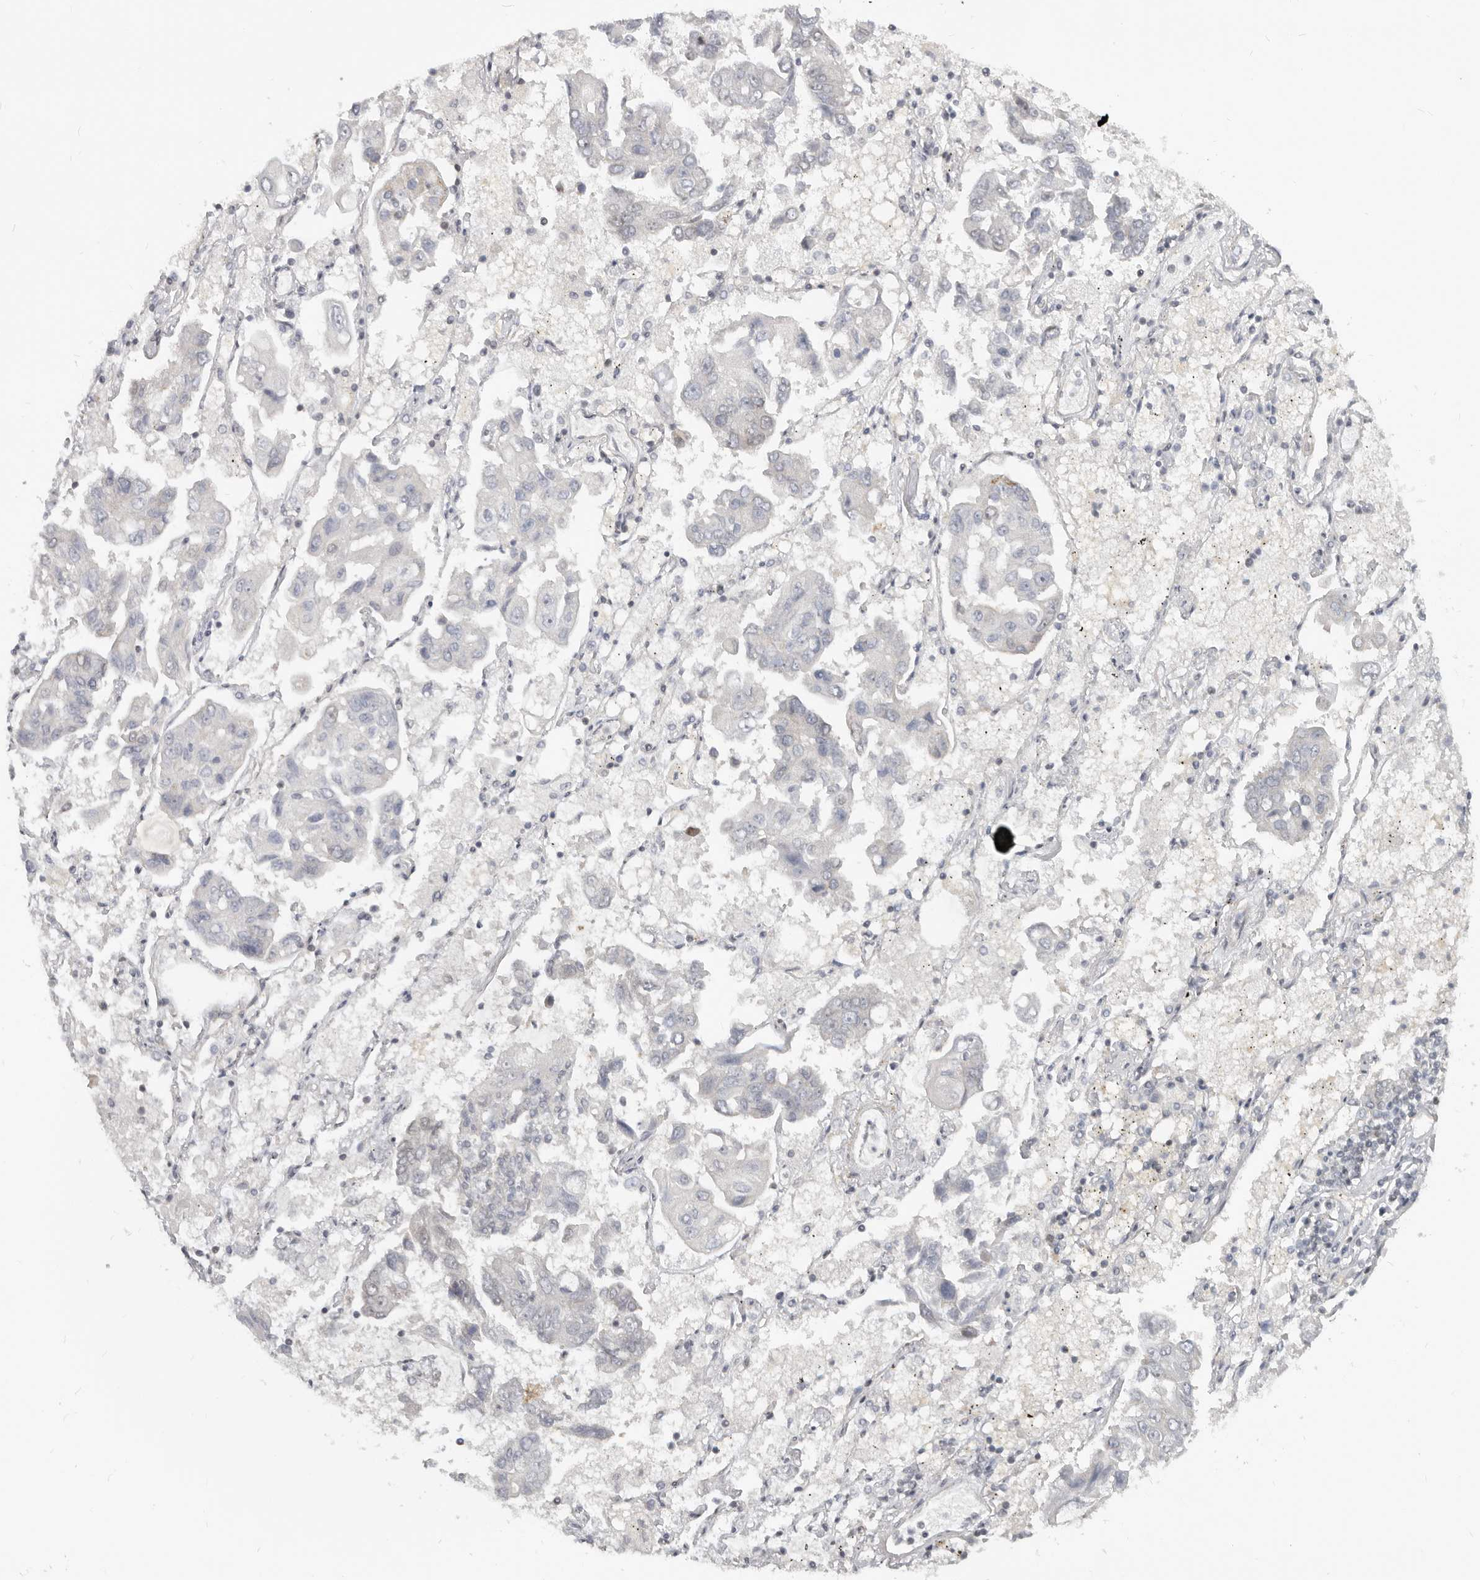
{"staining": {"intensity": "negative", "quantity": "none", "location": "none"}, "tissue": "lung cancer", "cell_type": "Tumor cells", "image_type": "cancer", "snomed": [{"axis": "morphology", "description": "Adenocarcinoma, NOS"}, {"axis": "topography", "description": "Lung"}], "caption": "The micrograph displays no significant expression in tumor cells of lung adenocarcinoma. Brightfield microscopy of IHC stained with DAB (brown) and hematoxylin (blue), captured at high magnification.", "gene": "NUP153", "patient": {"sex": "male", "age": 64}}